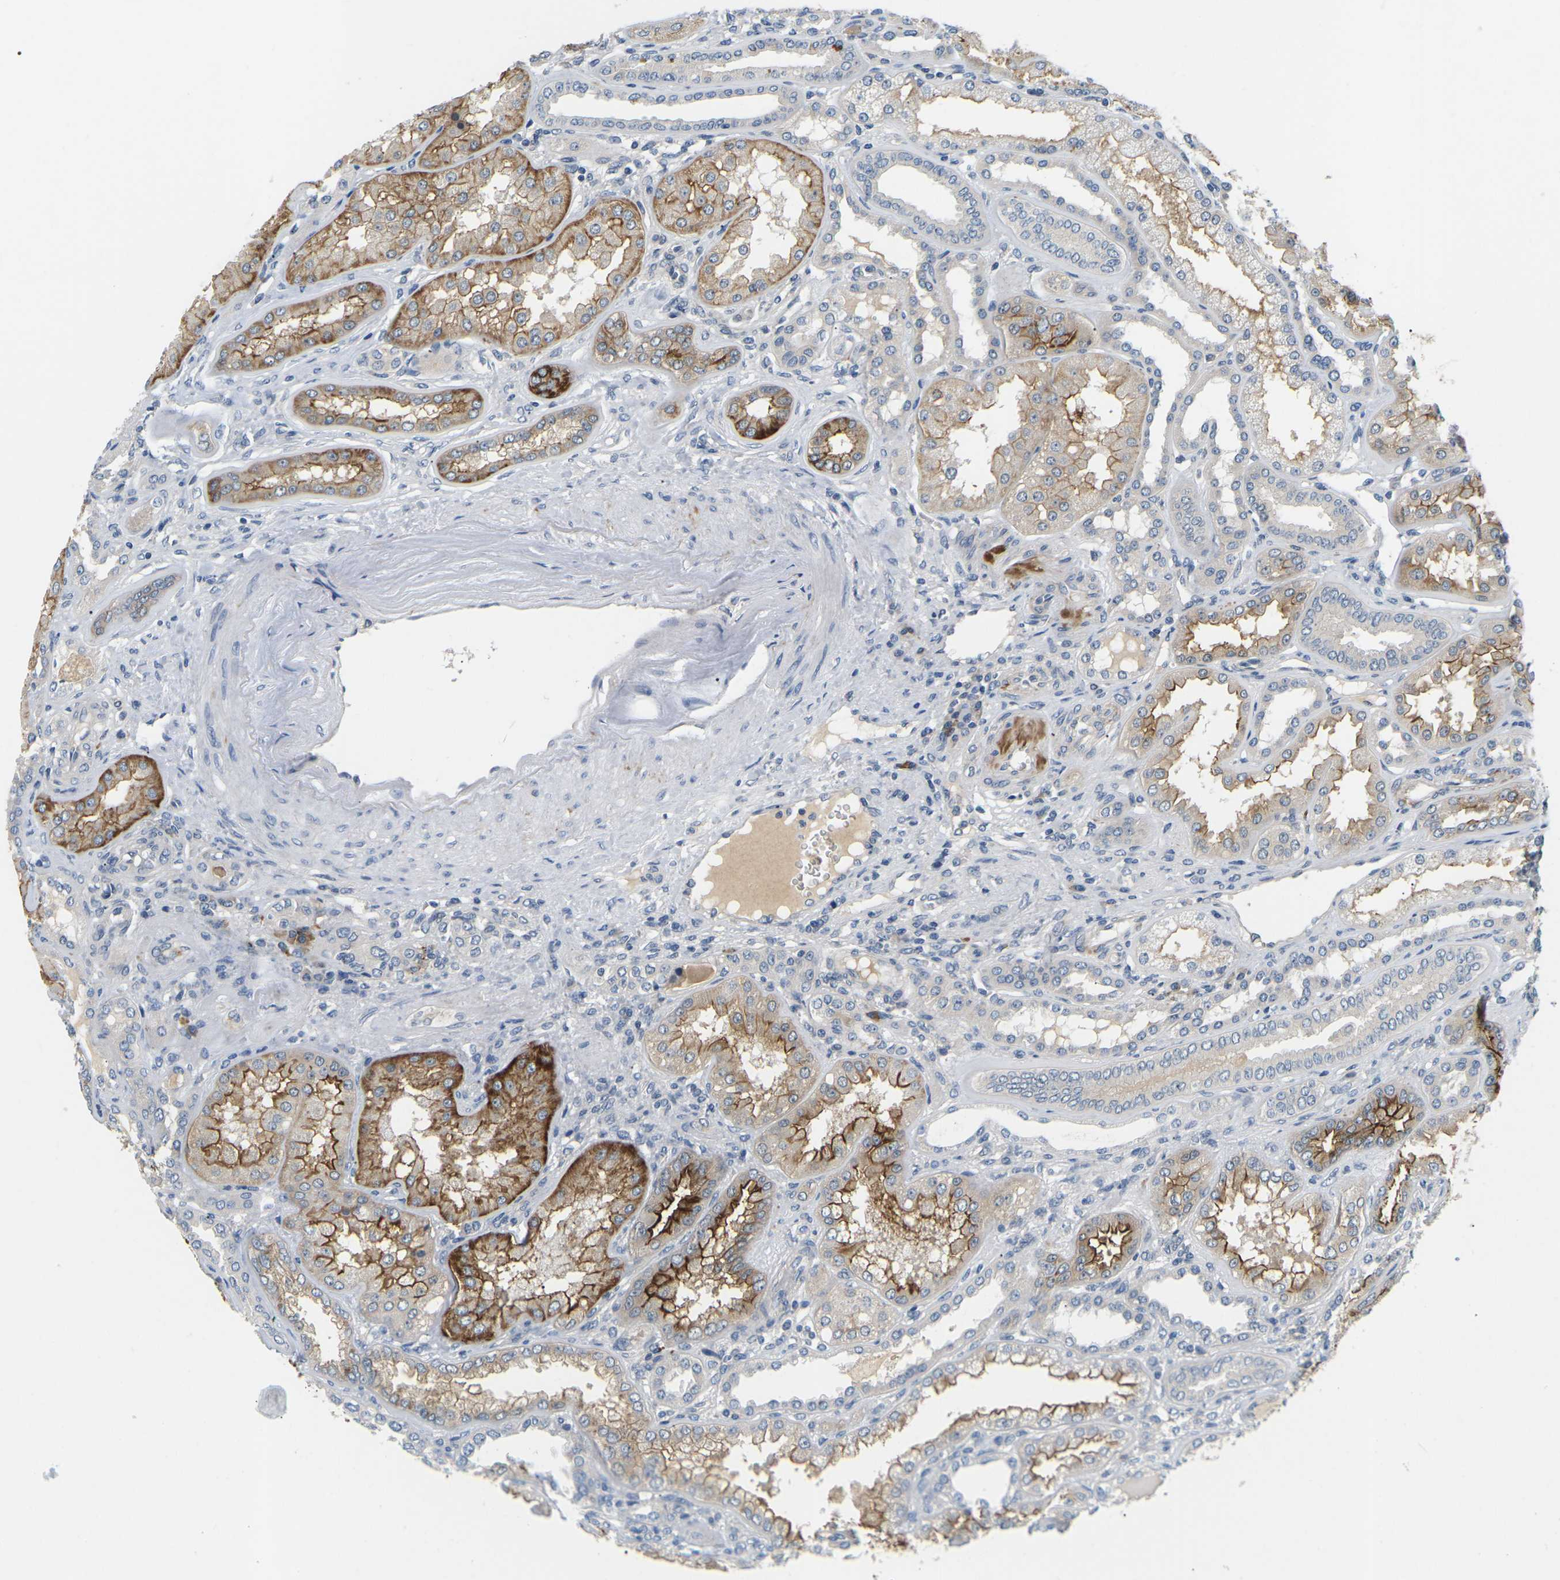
{"staining": {"intensity": "negative", "quantity": "none", "location": "none"}, "tissue": "kidney", "cell_type": "Cells in glomeruli", "image_type": "normal", "snomed": [{"axis": "morphology", "description": "Normal tissue, NOS"}, {"axis": "topography", "description": "Kidney"}], "caption": "Cells in glomeruli show no significant staining in normal kidney.", "gene": "EVA1C", "patient": {"sex": "female", "age": 56}}